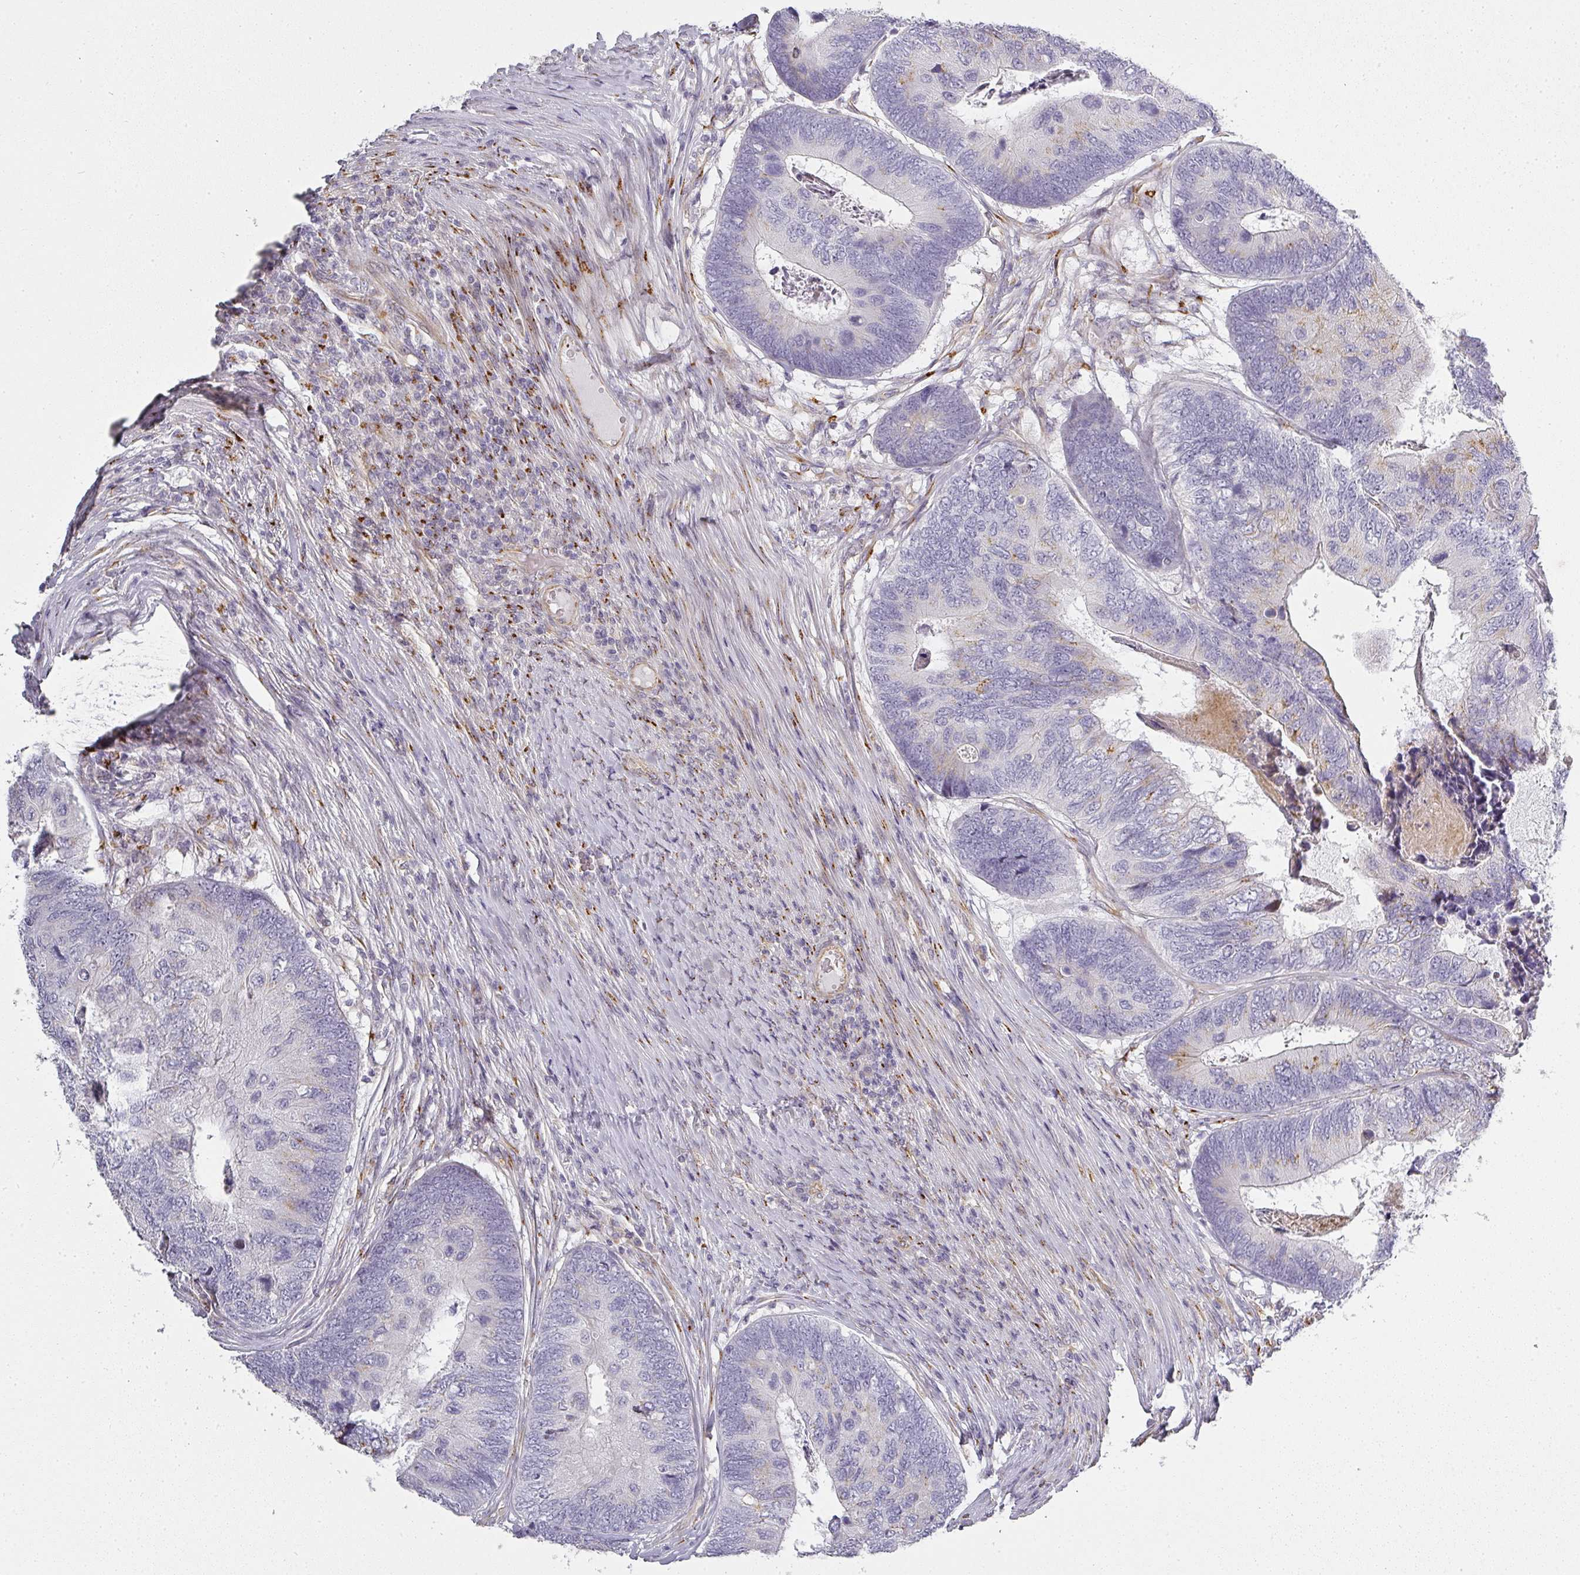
{"staining": {"intensity": "moderate", "quantity": "<25%", "location": "cytoplasmic/membranous"}, "tissue": "colorectal cancer", "cell_type": "Tumor cells", "image_type": "cancer", "snomed": [{"axis": "morphology", "description": "Adenocarcinoma, NOS"}, {"axis": "topography", "description": "Colon"}], "caption": "IHC photomicrograph of neoplastic tissue: human colorectal cancer (adenocarcinoma) stained using immunohistochemistry shows low levels of moderate protein expression localized specifically in the cytoplasmic/membranous of tumor cells, appearing as a cytoplasmic/membranous brown color.", "gene": "ATP8B2", "patient": {"sex": "female", "age": 67}}